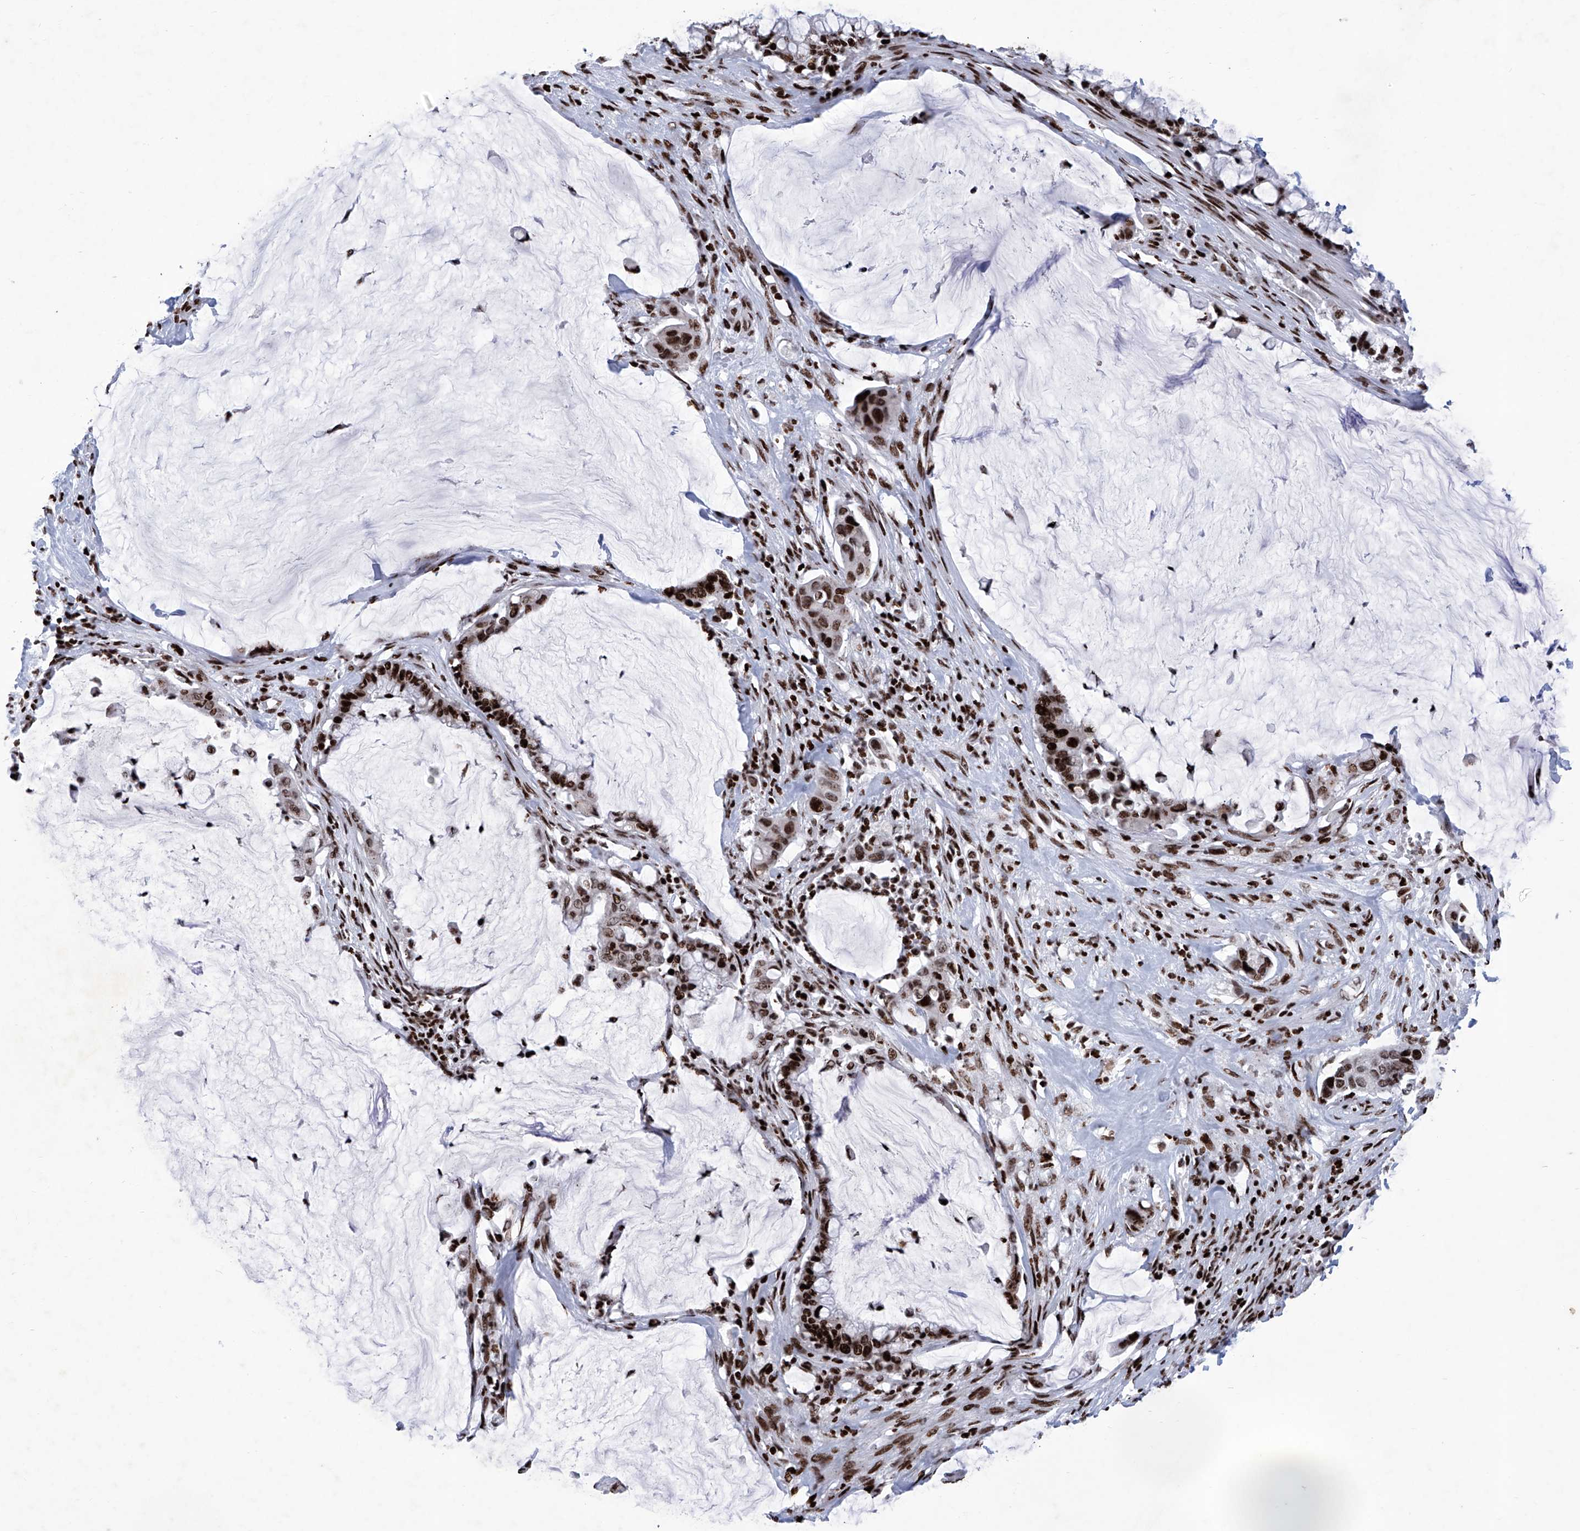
{"staining": {"intensity": "strong", "quantity": ">75%", "location": "nuclear"}, "tissue": "pancreatic cancer", "cell_type": "Tumor cells", "image_type": "cancer", "snomed": [{"axis": "morphology", "description": "Adenocarcinoma, NOS"}, {"axis": "topography", "description": "Pancreas"}], "caption": "Pancreatic cancer (adenocarcinoma) stained for a protein (brown) demonstrates strong nuclear positive staining in about >75% of tumor cells.", "gene": "HEY2", "patient": {"sex": "male", "age": 41}}